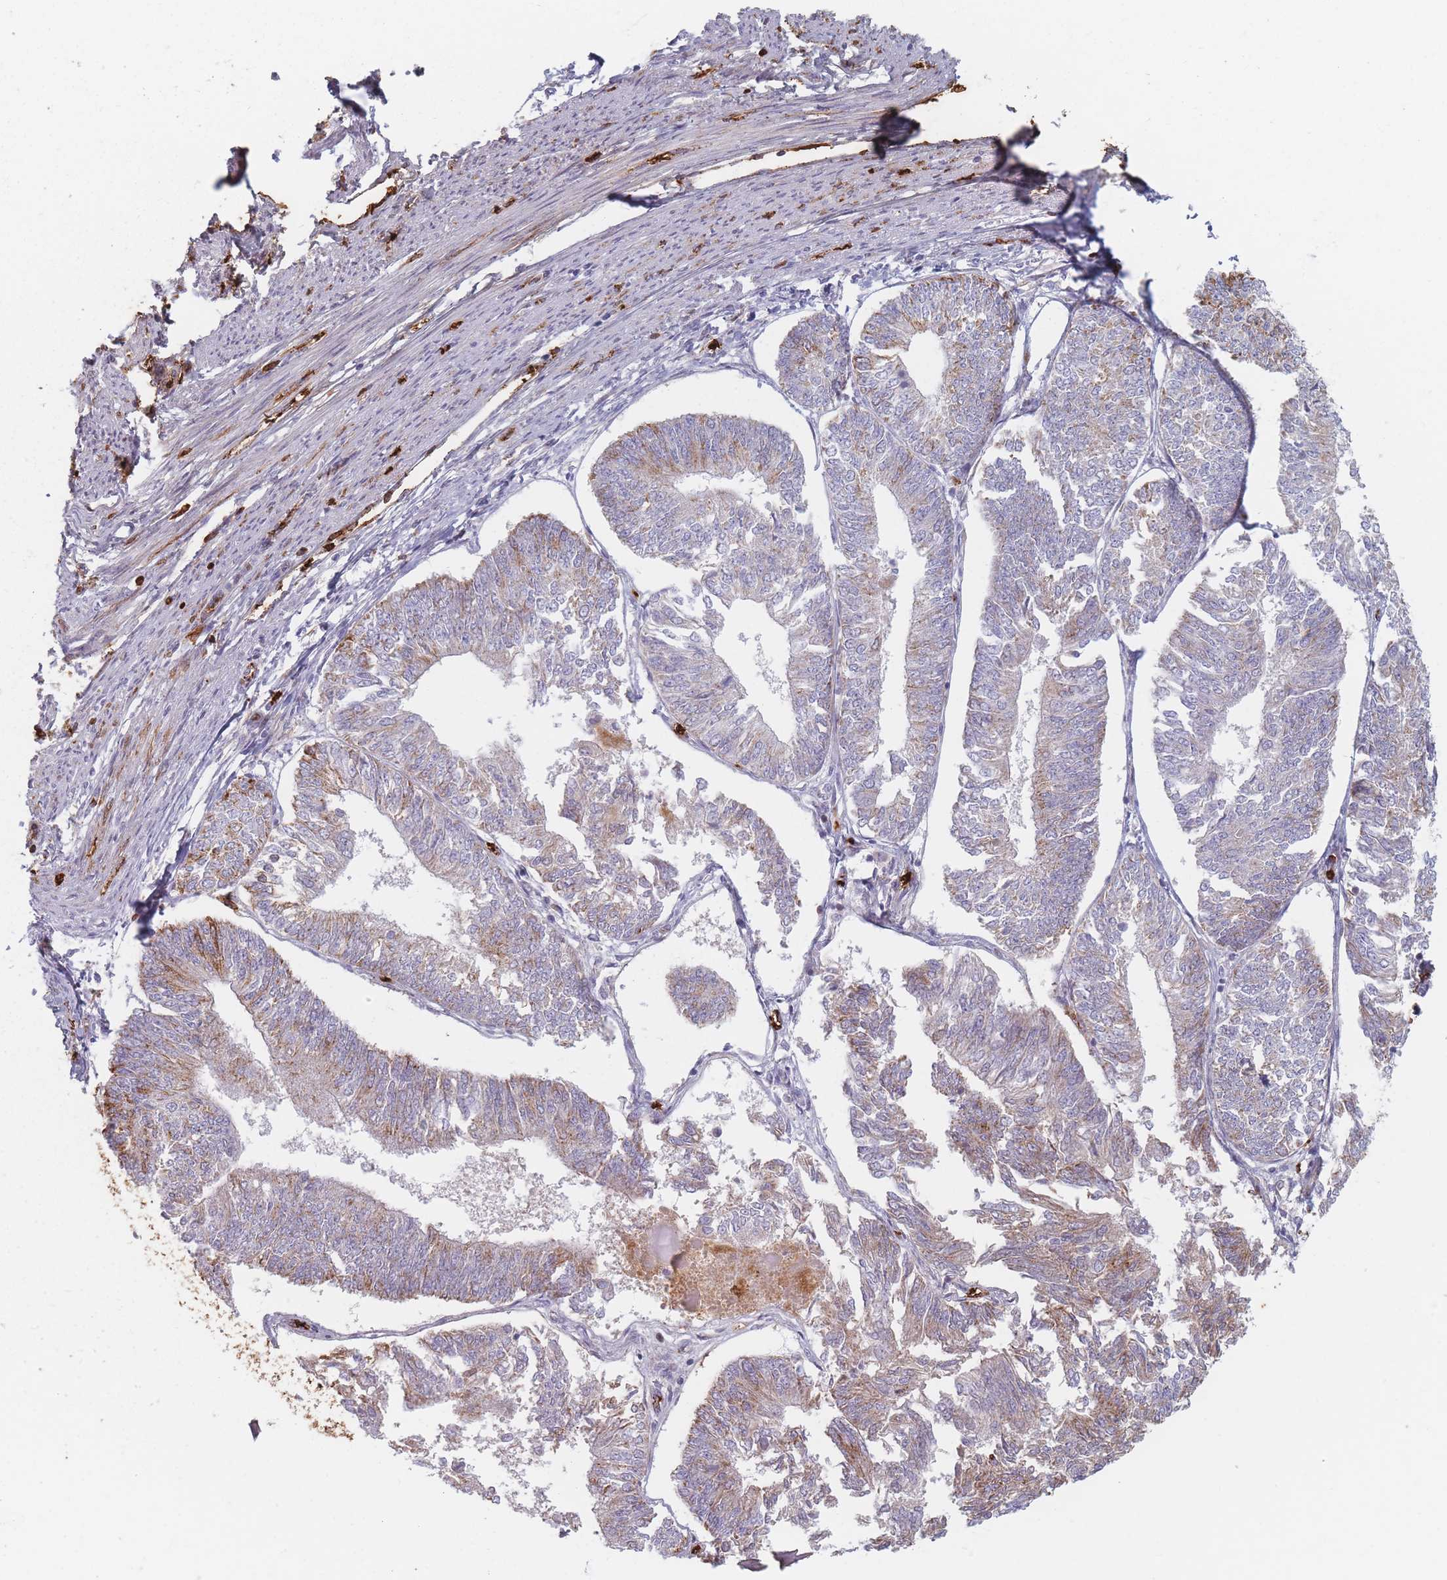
{"staining": {"intensity": "strong", "quantity": ">75%", "location": "cytoplasmic/membranous"}, "tissue": "endometrial cancer", "cell_type": "Tumor cells", "image_type": "cancer", "snomed": [{"axis": "morphology", "description": "Adenocarcinoma, NOS"}, {"axis": "topography", "description": "Endometrium"}], "caption": "Protein staining of endometrial cancer (adenocarcinoma) tissue demonstrates strong cytoplasmic/membranous expression in approximately >75% of tumor cells. (DAB (3,3'-diaminobenzidine) IHC, brown staining for protein, blue staining for nuclei).", "gene": "SLC2A6", "patient": {"sex": "female", "age": 58}}